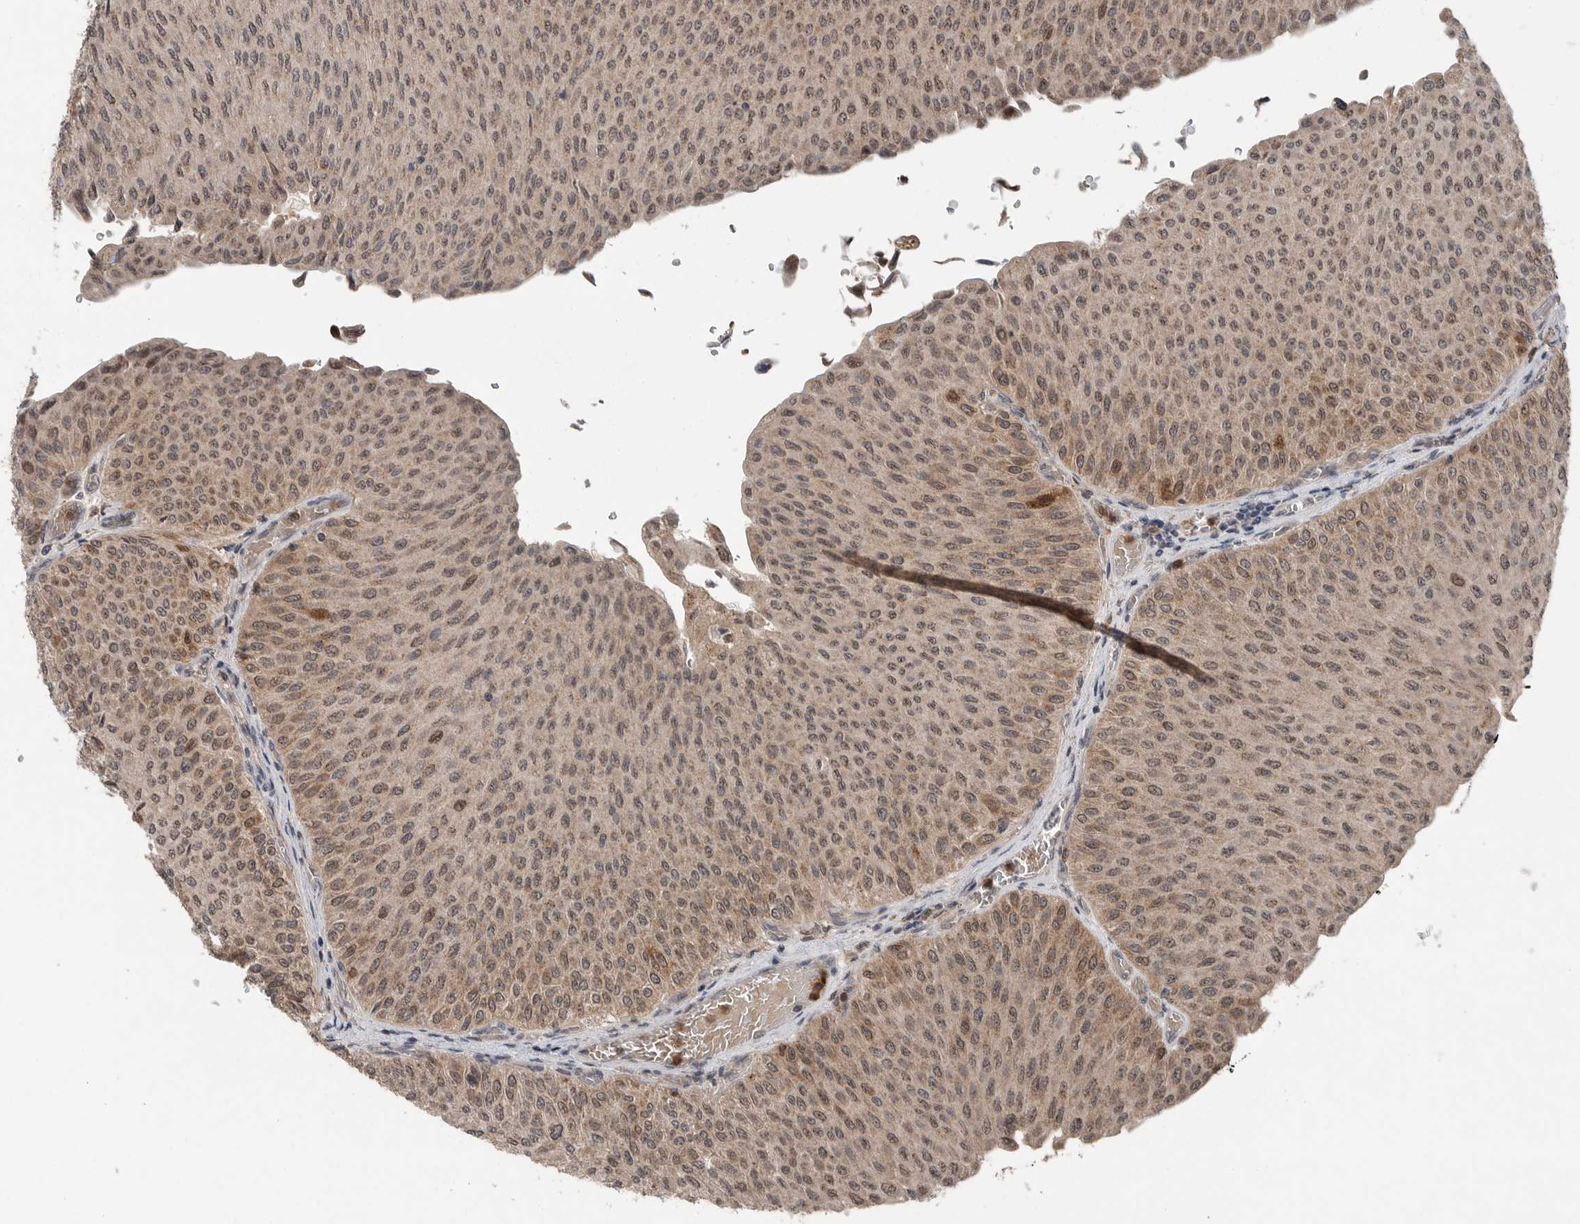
{"staining": {"intensity": "weak", "quantity": ">75%", "location": "cytoplasmic/membranous"}, "tissue": "urothelial cancer", "cell_type": "Tumor cells", "image_type": "cancer", "snomed": [{"axis": "morphology", "description": "Urothelial carcinoma, Low grade"}, {"axis": "topography", "description": "Urinary bladder"}], "caption": "A brown stain shows weak cytoplasmic/membranous positivity of a protein in low-grade urothelial carcinoma tumor cells.", "gene": "SCP2", "patient": {"sex": "male", "age": 78}}